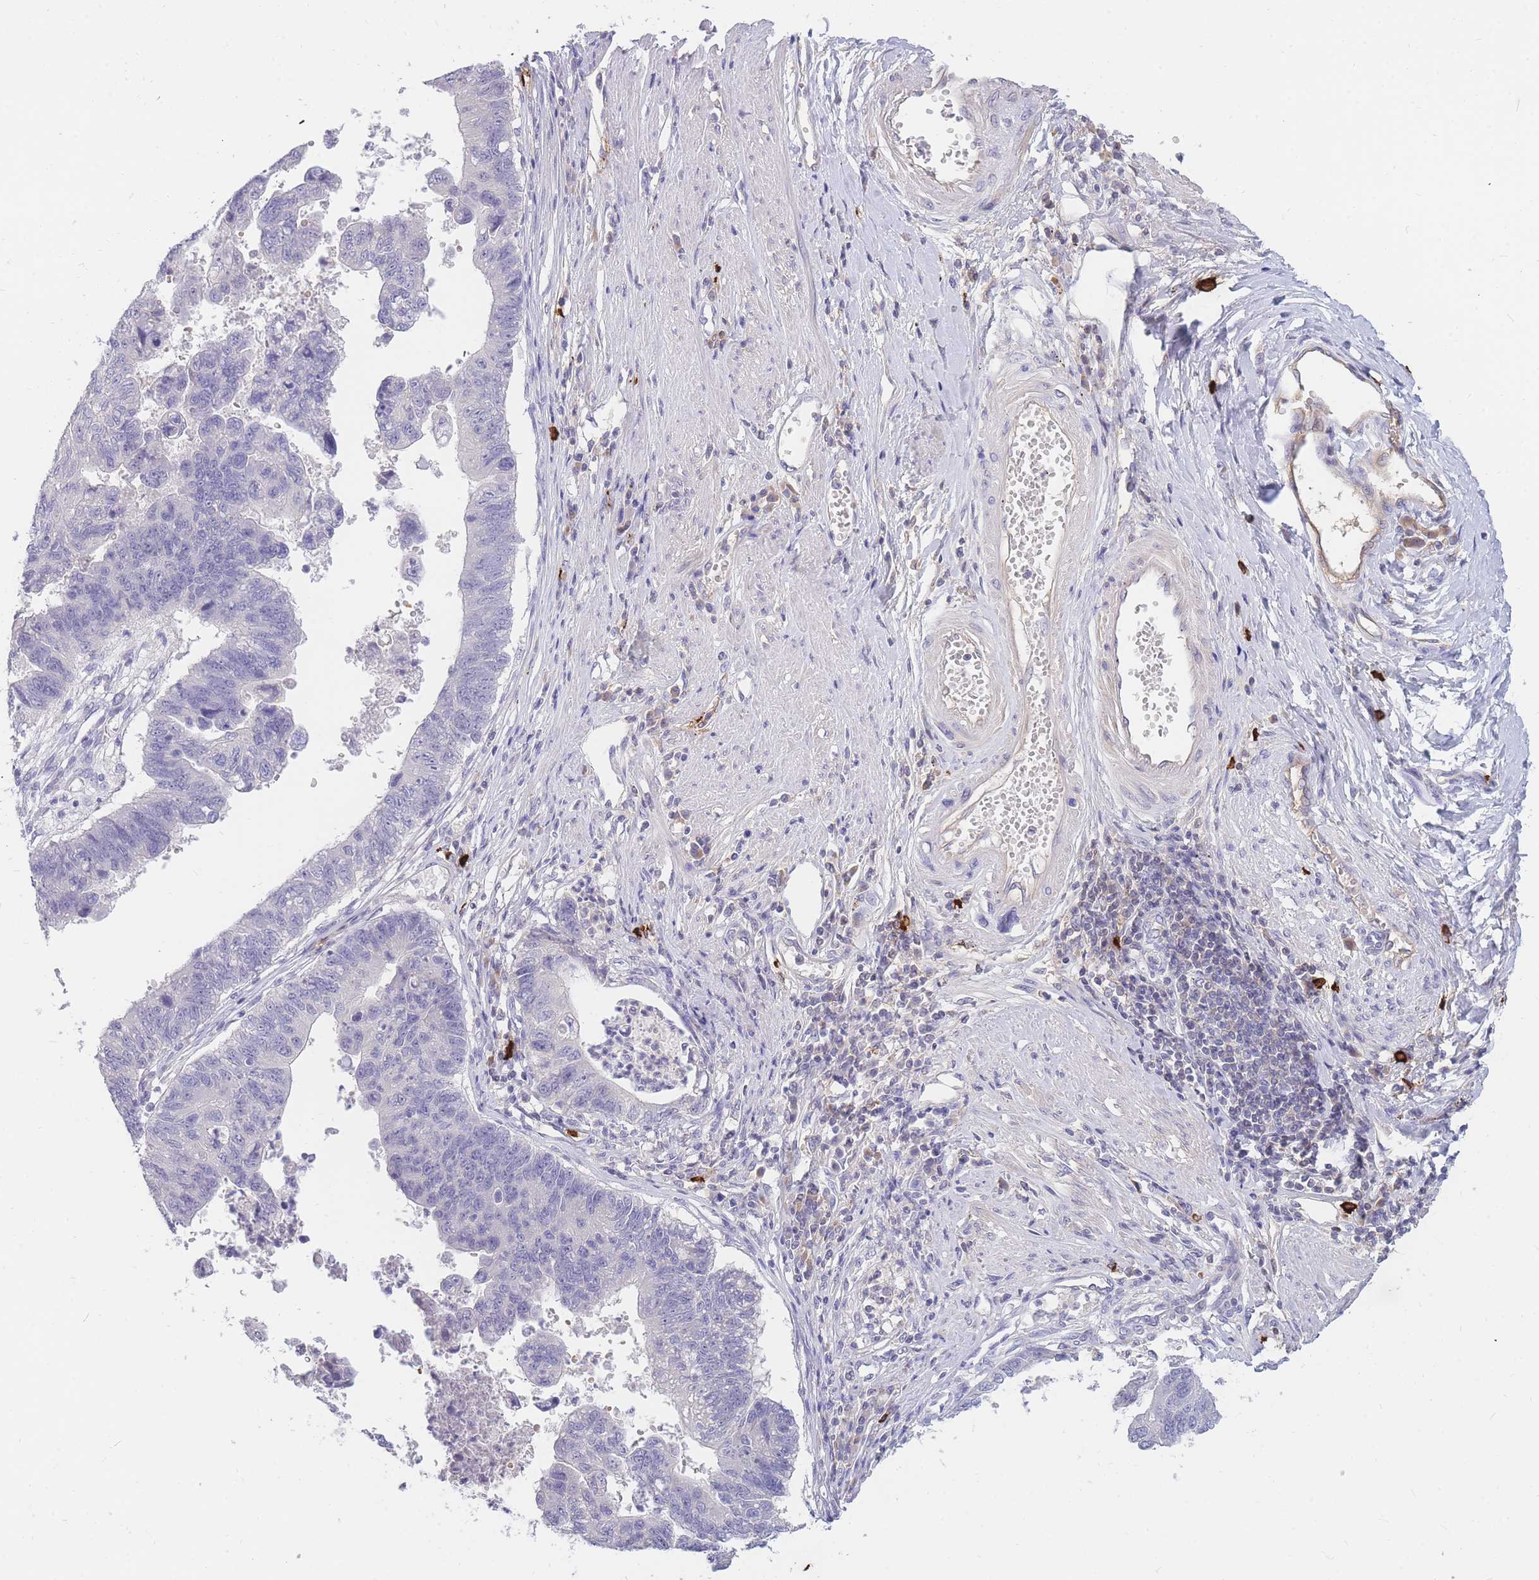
{"staining": {"intensity": "negative", "quantity": "none", "location": "none"}, "tissue": "stomach cancer", "cell_type": "Tumor cells", "image_type": "cancer", "snomed": [{"axis": "morphology", "description": "Adenocarcinoma, NOS"}, {"axis": "topography", "description": "Stomach"}], "caption": "Human stomach cancer stained for a protein using IHC exhibits no expression in tumor cells.", "gene": "TPSD1", "patient": {"sex": "male", "age": 59}}